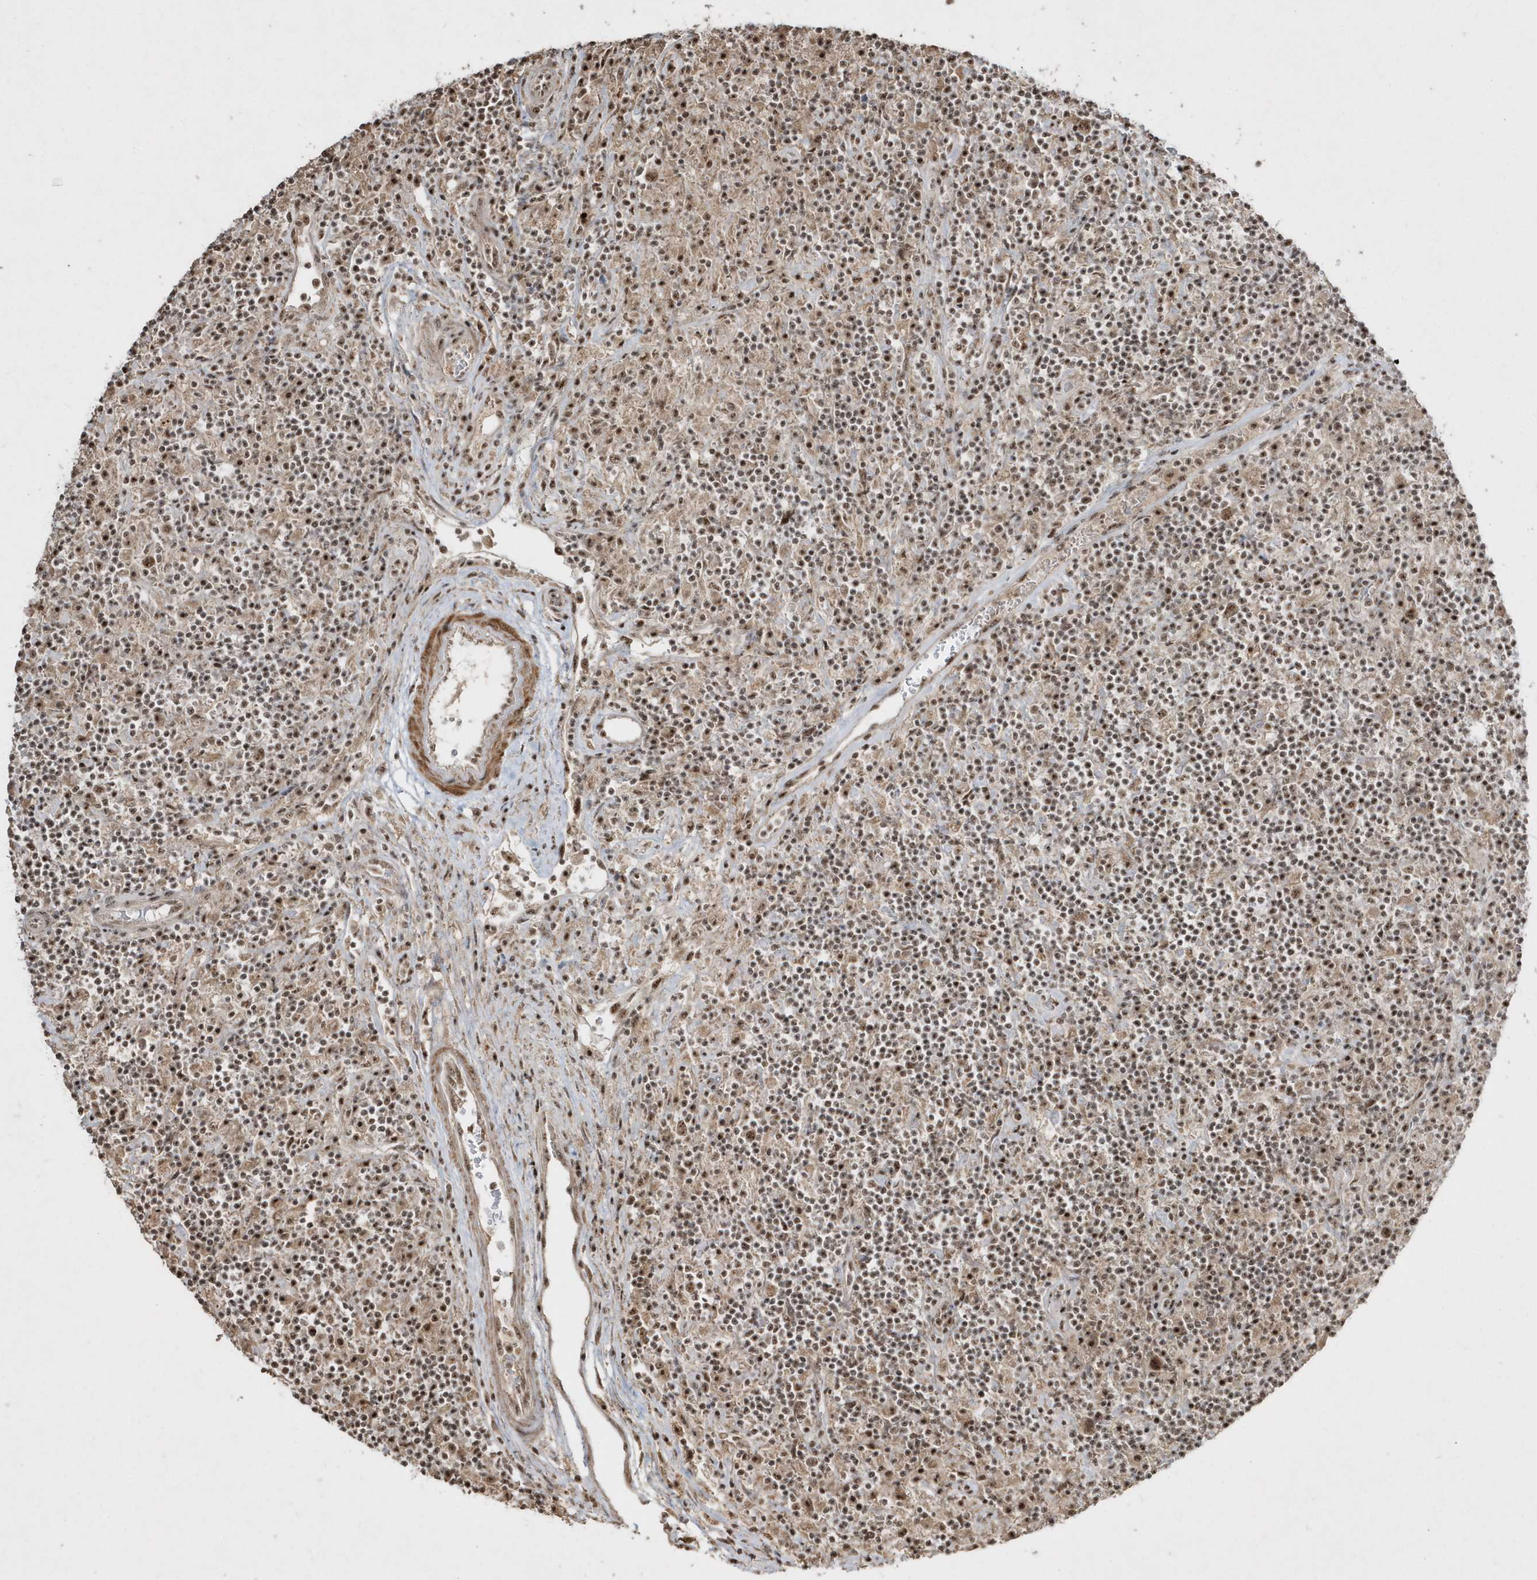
{"staining": {"intensity": "moderate", "quantity": ">75%", "location": "nuclear"}, "tissue": "lymphoma", "cell_type": "Tumor cells", "image_type": "cancer", "snomed": [{"axis": "morphology", "description": "Hodgkin's disease, NOS"}, {"axis": "topography", "description": "Lymph node"}], "caption": "Moderate nuclear protein positivity is seen in approximately >75% of tumor cells in Hodgkin's disease.", "gene": "POLR3B", "patient": {"sex": "male", "age": 70}}